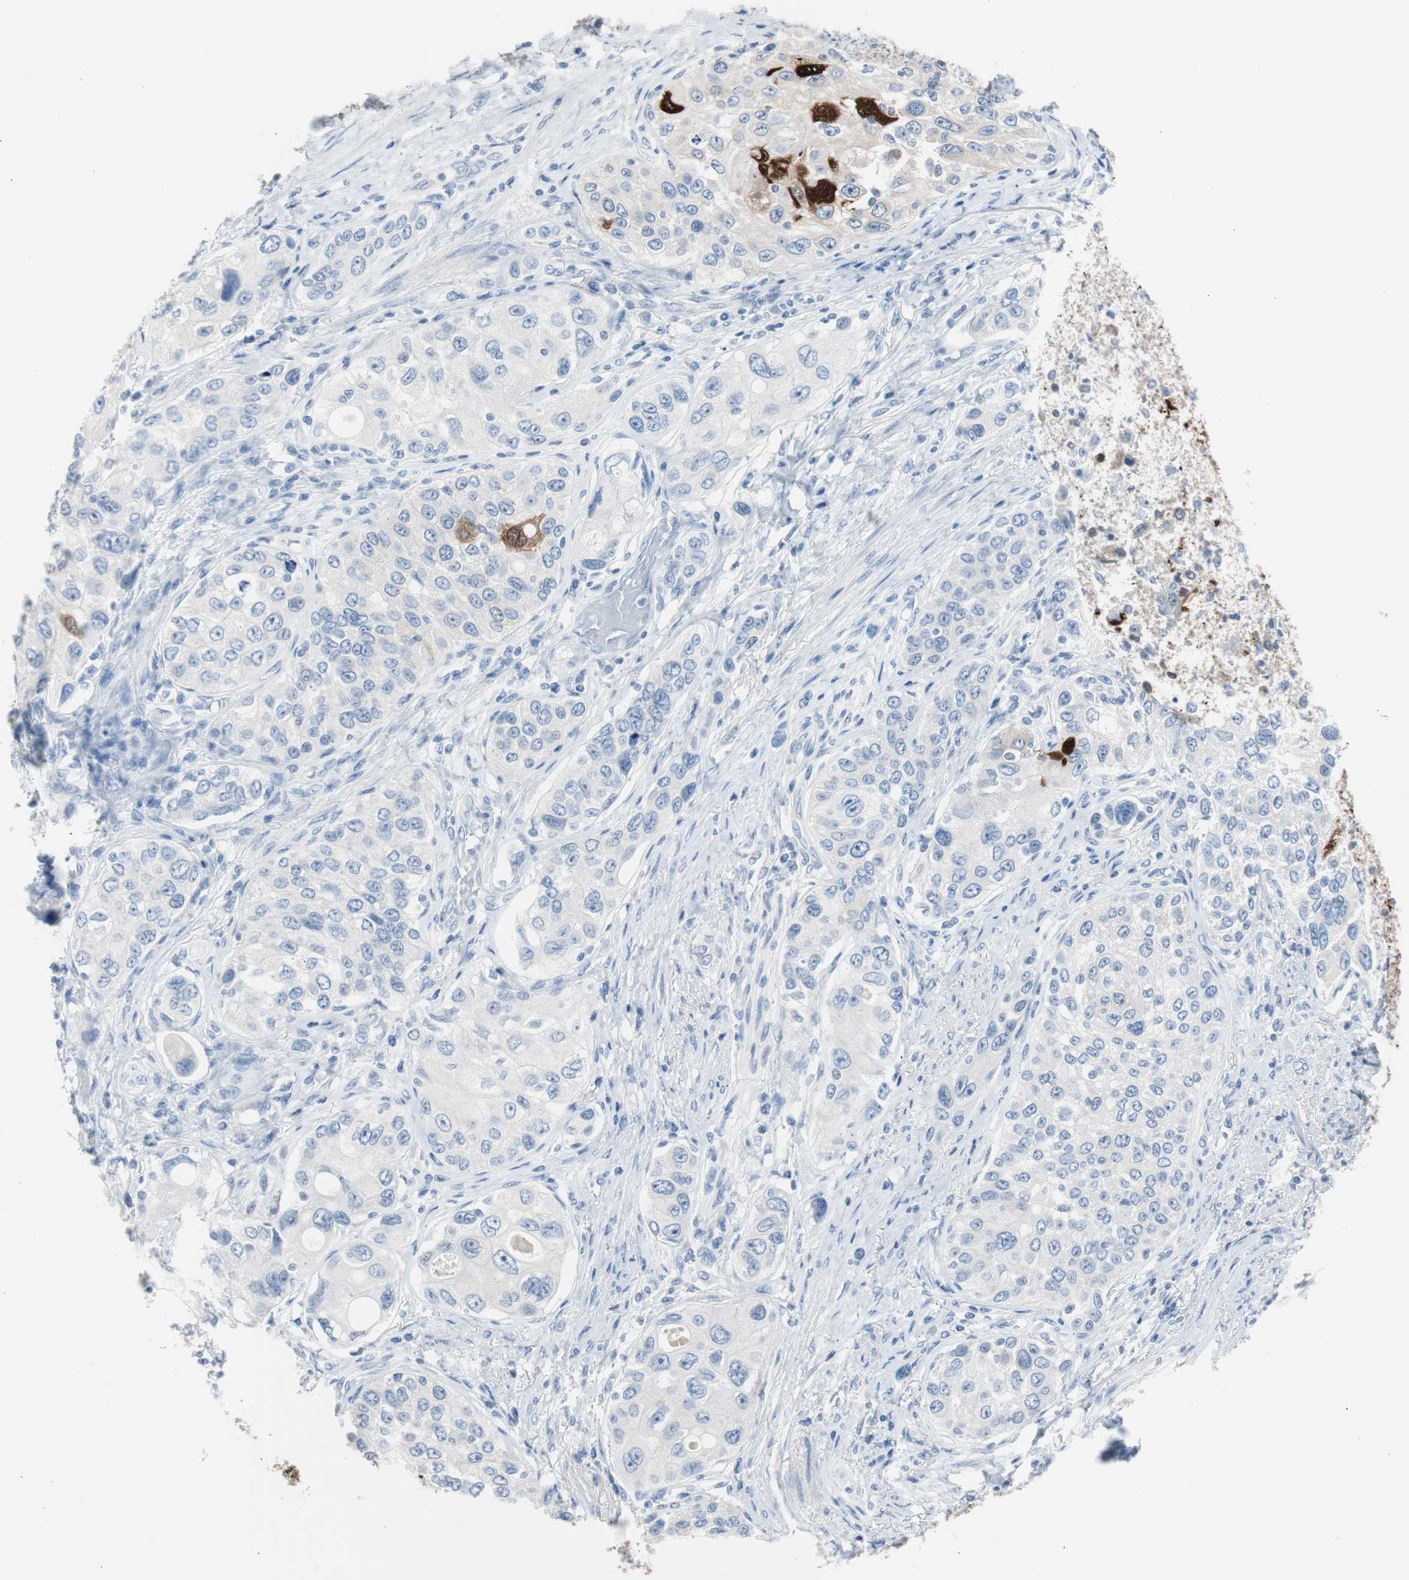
{"staining": {"intensity": "strong", "quantity": "<25%", "location": "cytoplasmic/membranous,nuclear"}, "tissue": "urothelial cancer", "cell_type": "Tumor cells", "image_type": "cancer", "snomed": [{"axis": "morphology", "description": "Urothelial carcinoma, High grade"}, {"axis": "topography", "description": "Urinary bladder"}], "caption": "Urothelial cancer stained with immunohistochemistry exhibits strong cytoplasmic/membranous and nuclear expression in approximately <25% of tumor cells.", "gene": "S100A7", "patient": {"sex": "female", "age": 56}}